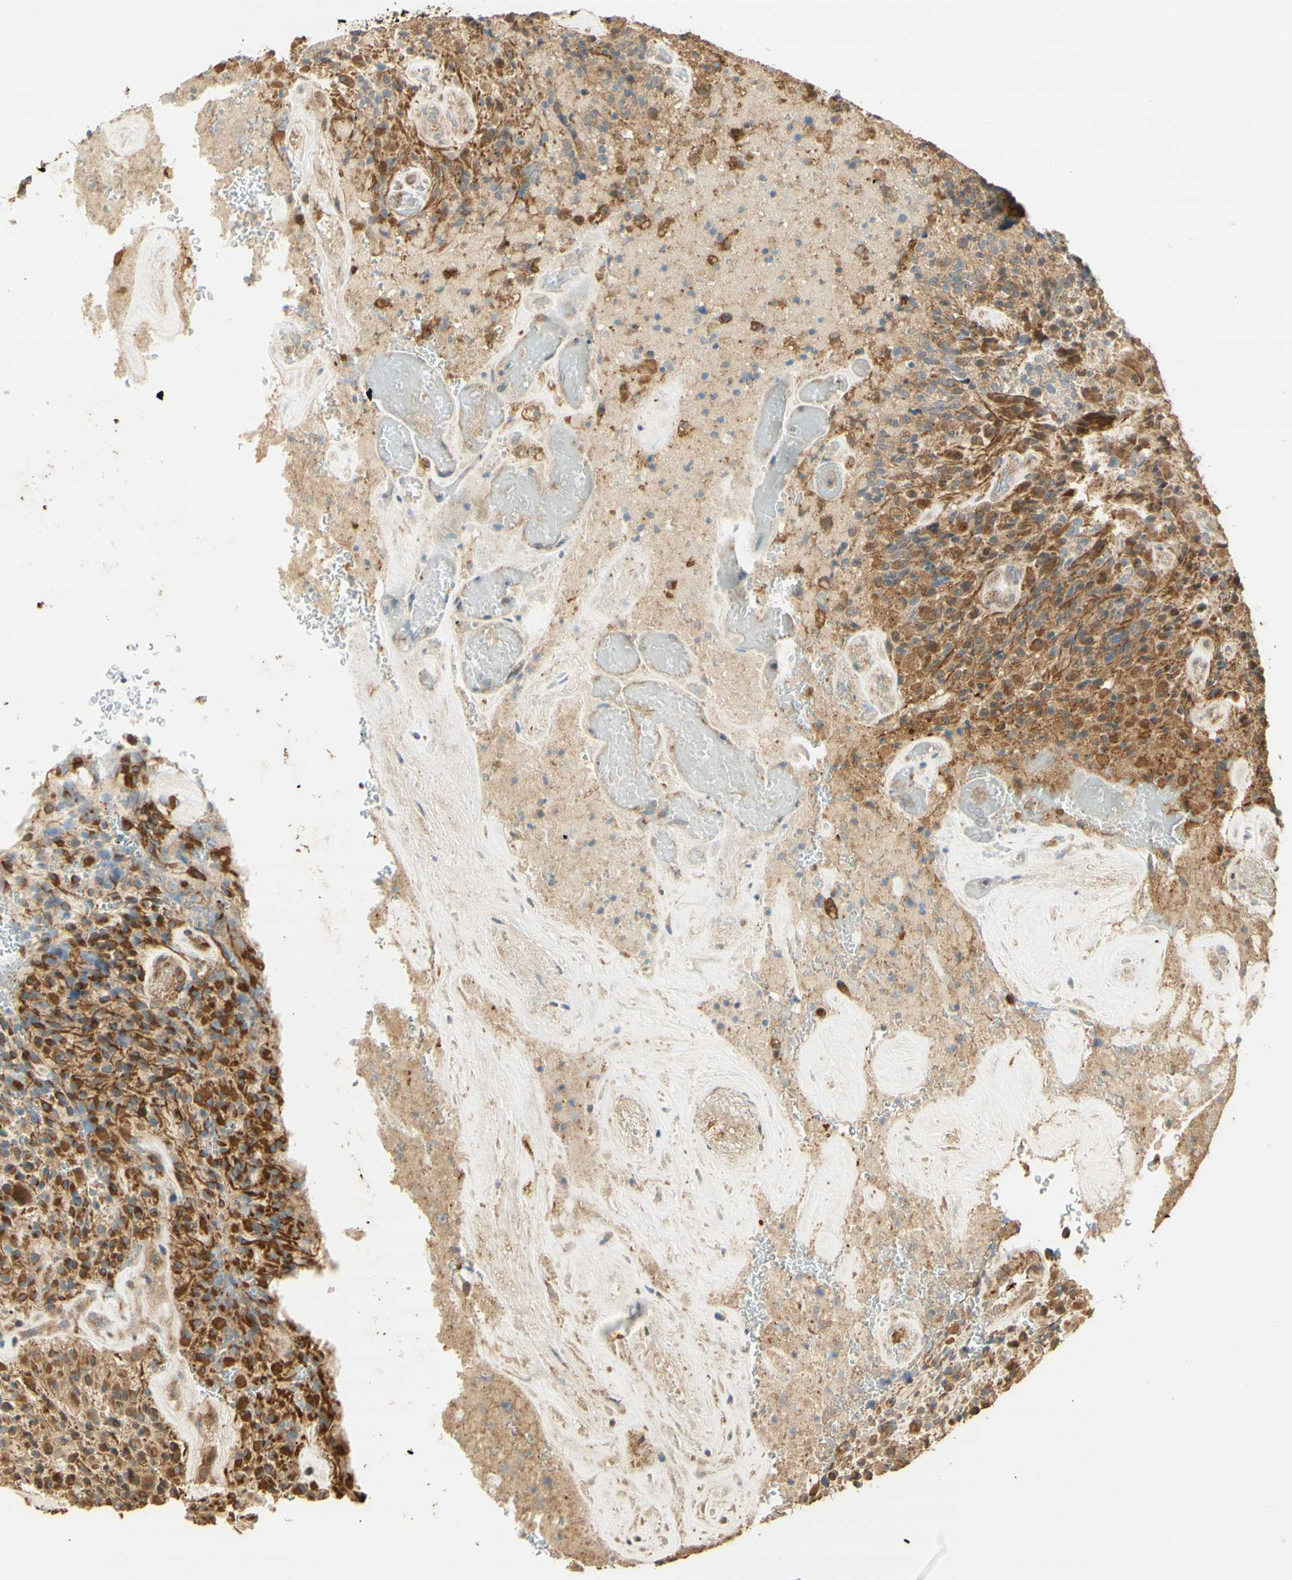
{"staining": {"intensity": "moderate", "quantity": ">75%", "location": "cytoplasmic/membranous"}, "tissue": "glioma", "cell_type": "Tumor cells", "image_type": "cancer", "snomed": [{"axis": "morphology", "description": "Glioma, malignant, High grade"}, {"axis": "topography", "description": "Brain"}], "caption": "Immunohistochemistry (IHC) image of neoplastic tissue: human glioma stained using IHC demonstrates medium levels of moderate protein expression localized specifically in the cytoplasmic/membranous of tumor cells, appearing as a cytoplasmic/membranous brown color.", "gene": "AGER", "patient": {"sex": "male", "age": 71}}